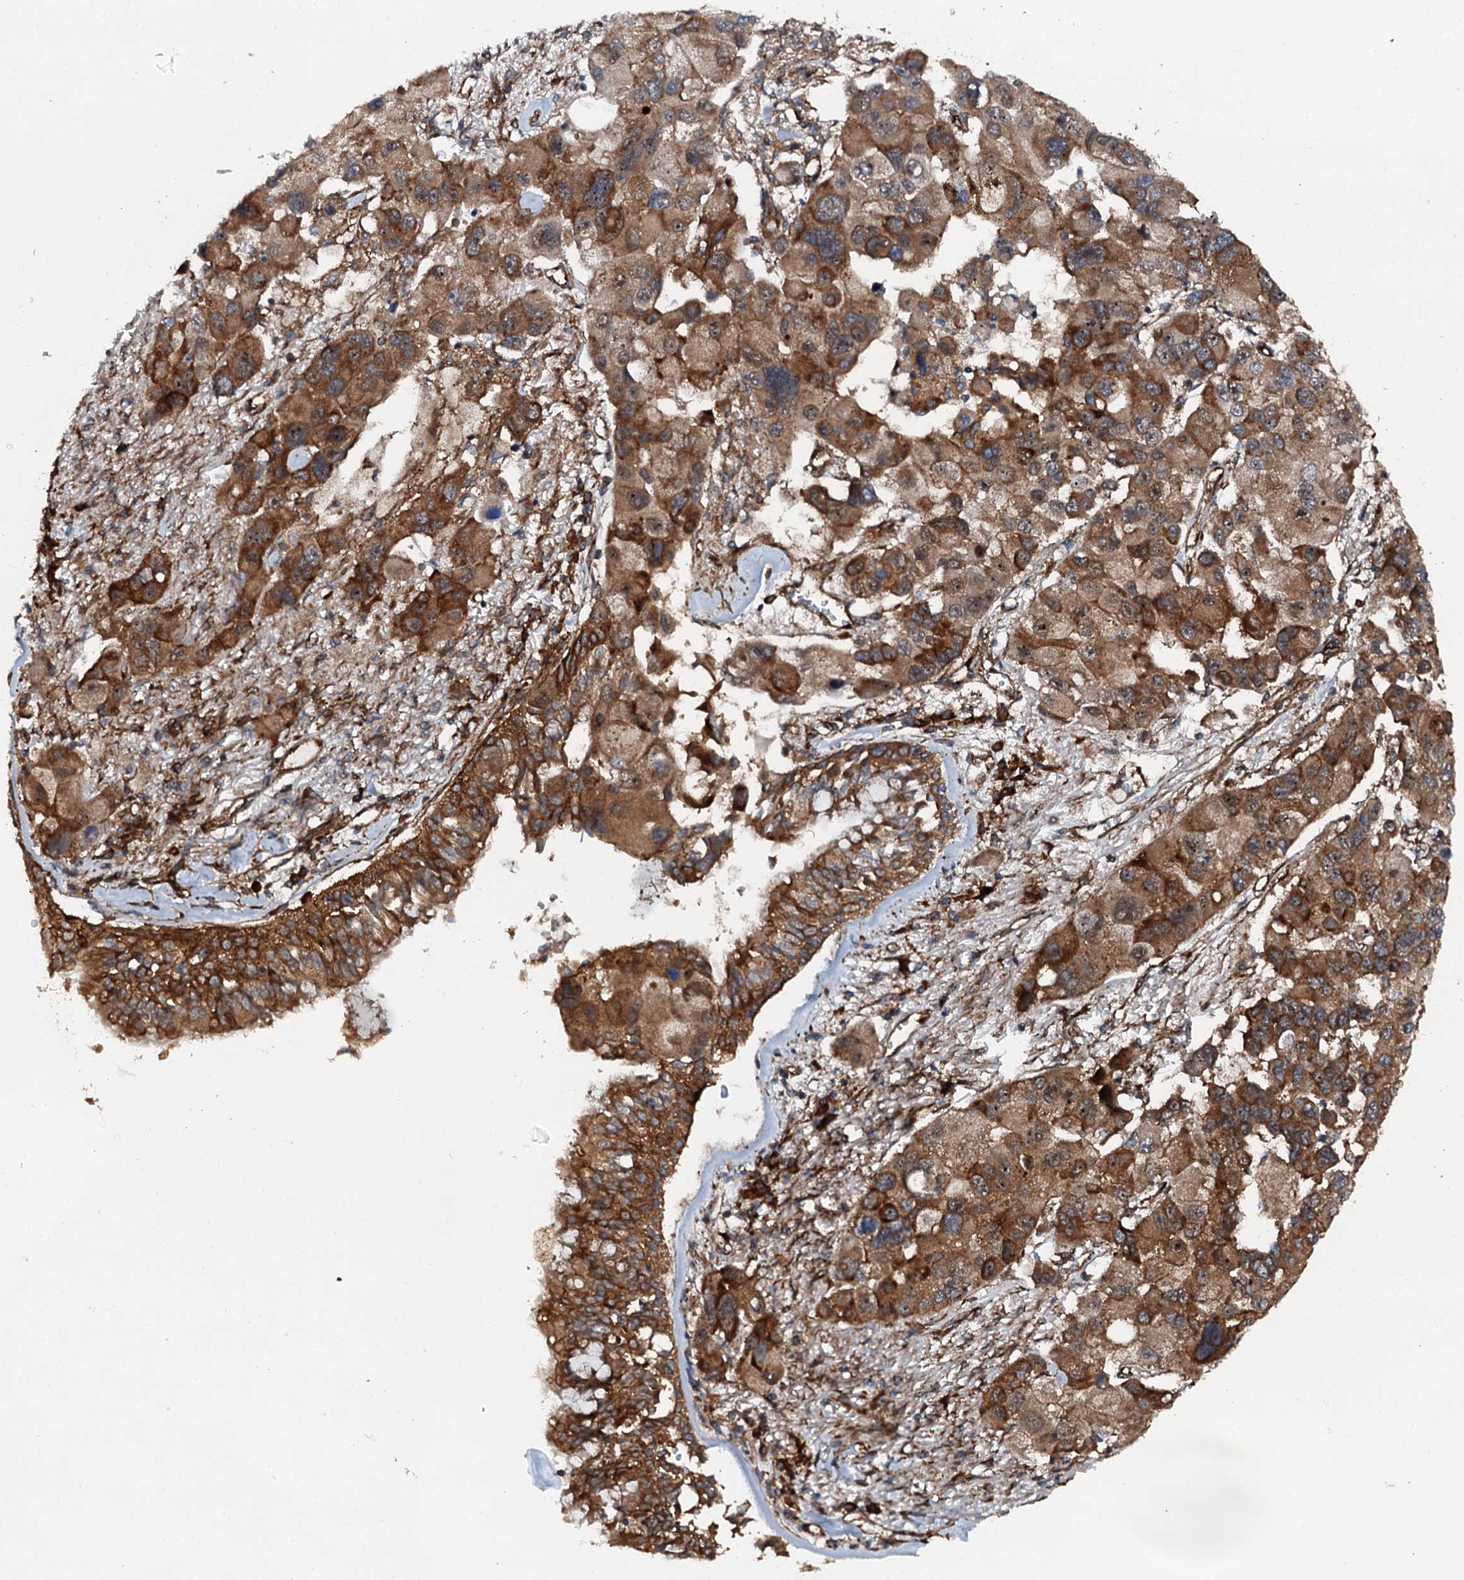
{"staining": {"intensity": "strong", "quantity": ">75%", "location": "cytoplasmic/membranous"}, "tissue": "lung cancer", "cell_type": "Tumor cells", "image_type": "cancer", "snomed": [{"axis": "morphology", "description": "Adenocarcinoma, NOS"}, {"axis": "topography", "description": "Lung"}], "caption": "Tumor cells reveal high levels of strong cytoplasmic/membranous expression in about >75% of cells in human lung adenocarcinoma. (Stains: DAB (3,3'-diaminobenzidine) in brown, nuclei in blue, Microscopy: brightfield microscopy at high magnification).", "gene": "FLYWCH1", "patient": {"sex": "female", "age": 54}}